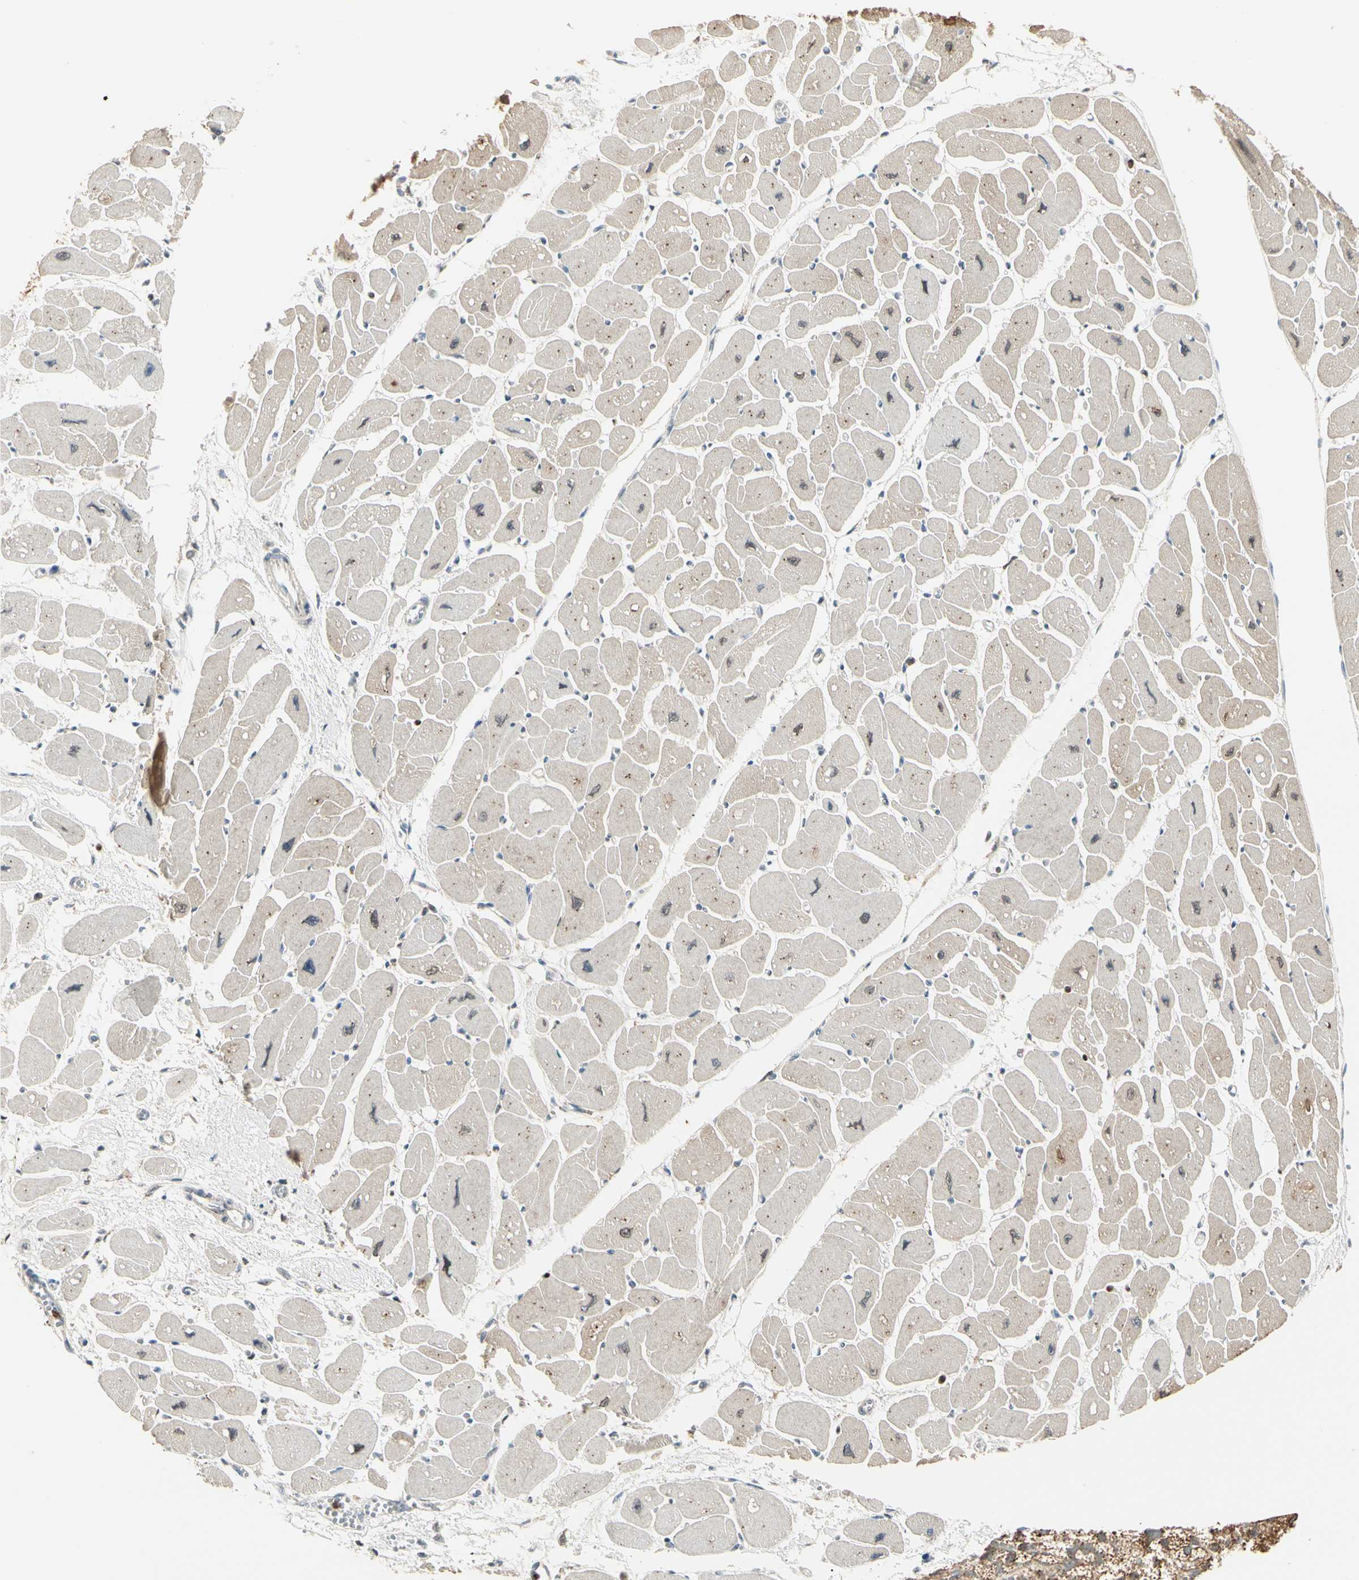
{"staining": {"intensity": "moderate", "quantity": "25%-75%", "location": "cytoplasmic/membranous"}, "tissue": "heart muscle", "cell_type": "Cardiomyocytes", "image_type": "normal", "snomed": [{"axis": "morphology", "description": "Normal tissue, NOS"}, {"axis": "topography", "description": "Heart"}], "caption": "The photomicrograph displays staining of normal heart muscle, revealing moderate cytoplasmic/membranous protein expression (brown color) within cardiomyocytes. Using DAB (3,3'-diaminobenzidine) (brown) and hematoxylin (blue) stains, captured at high magnification using brightfield microscopy.", "gene": "IP6K2", "patient": {"sex": "female", "age": 54}}